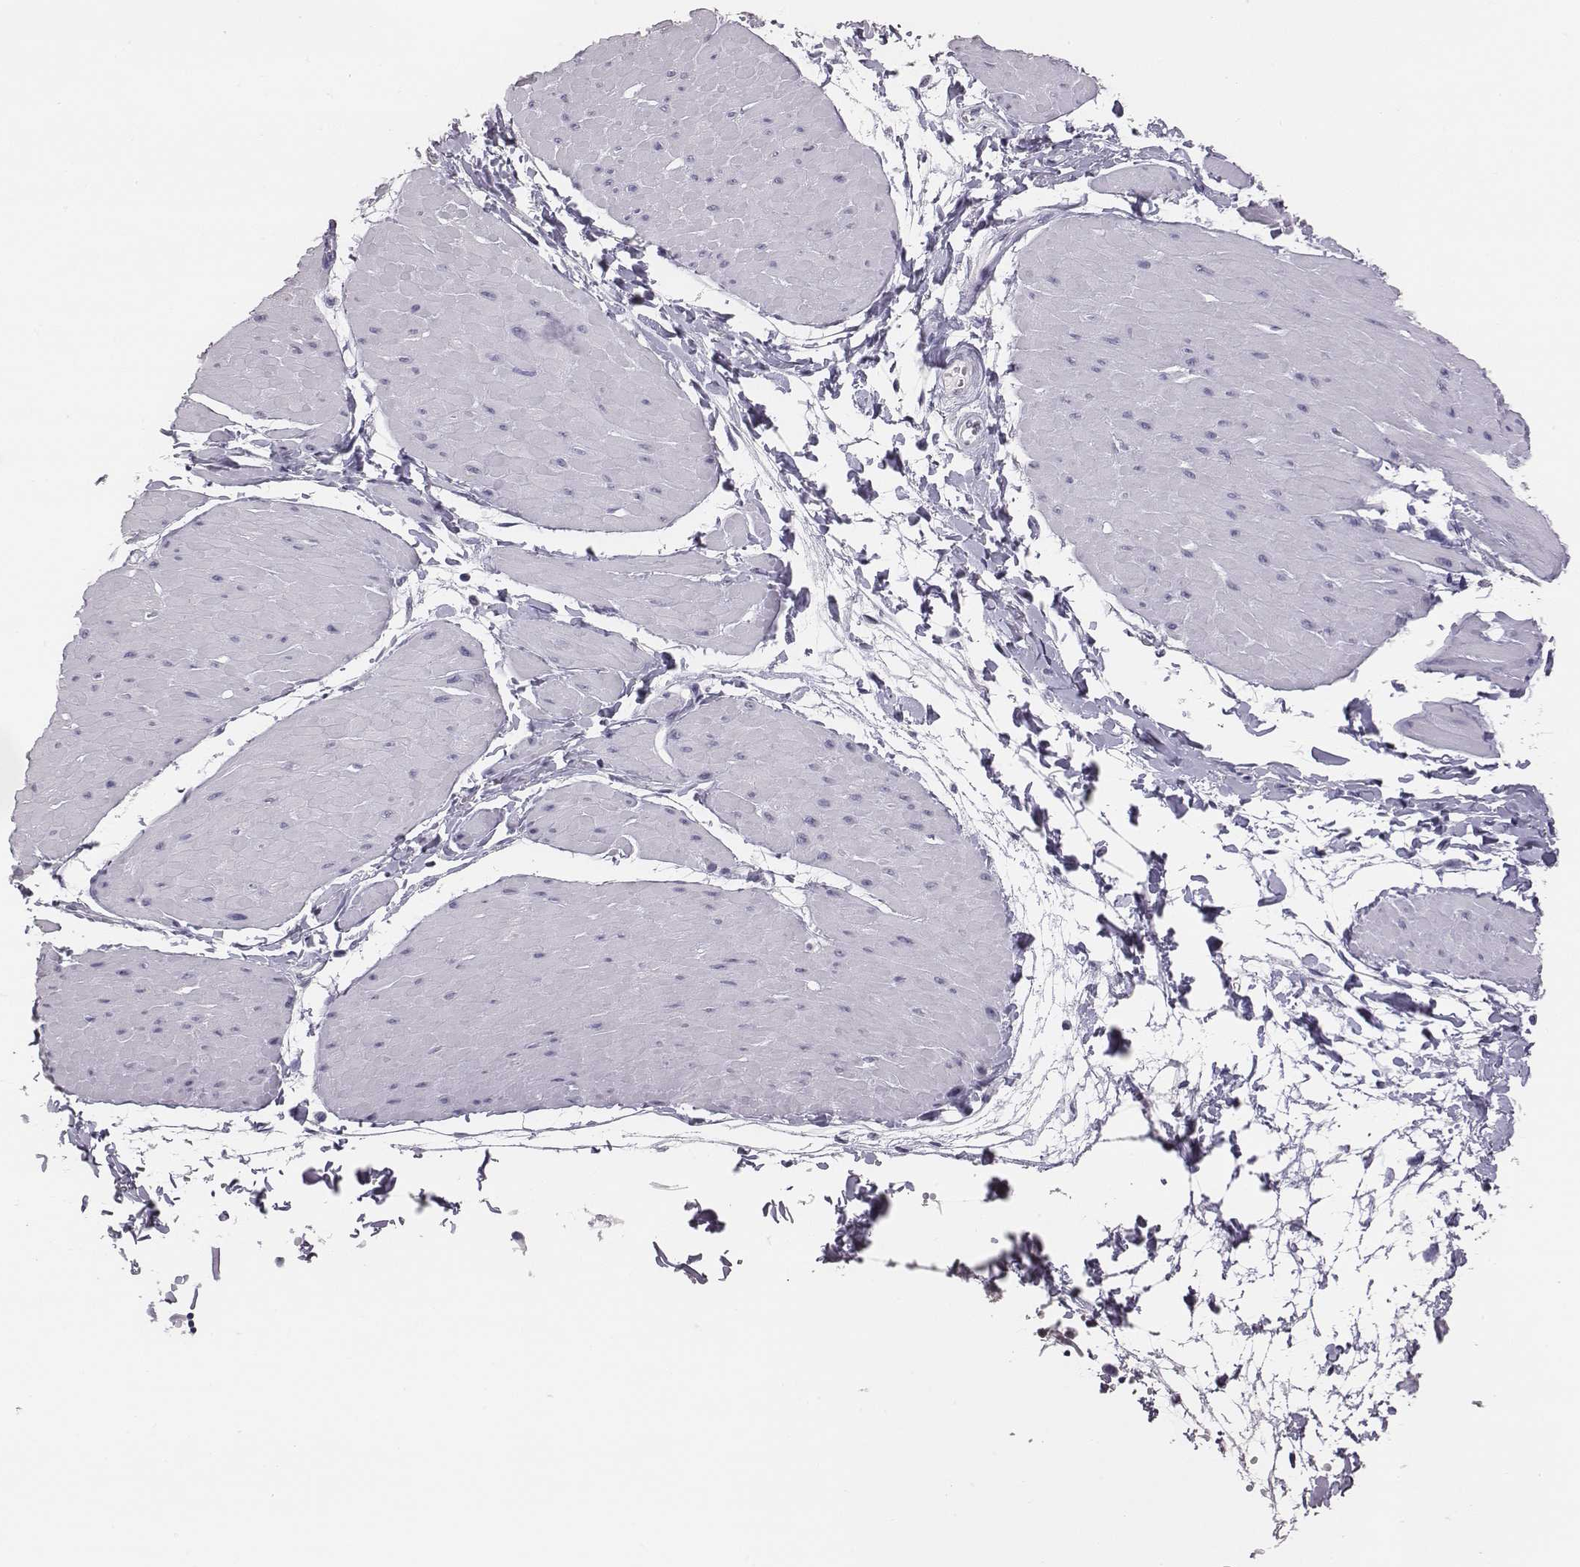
{"staining": {"intensity": "negative", "quantity": "none", "location": "none"}, "tissue": "adipose tissue", "cell_type": "Adipocytes", "image_type": "normal", "snomed": [{"axis": "morphology", "description": "Normal tissue, NOS"}, {"axis": "topography", "description": "Smooth muscle"}, {"axis": "topography", "description": "Peripheral nerve tissue"}], "caption": "Immunohistochemistry (IHC) image of normal adipose tissue: human adipose tissue stained with DAB (3,3'-diaminobenzidine) shows no significant protein expression in adipocytes.", "gene": "ACOD1", "patient": {"sex": "male", "age": 58}}